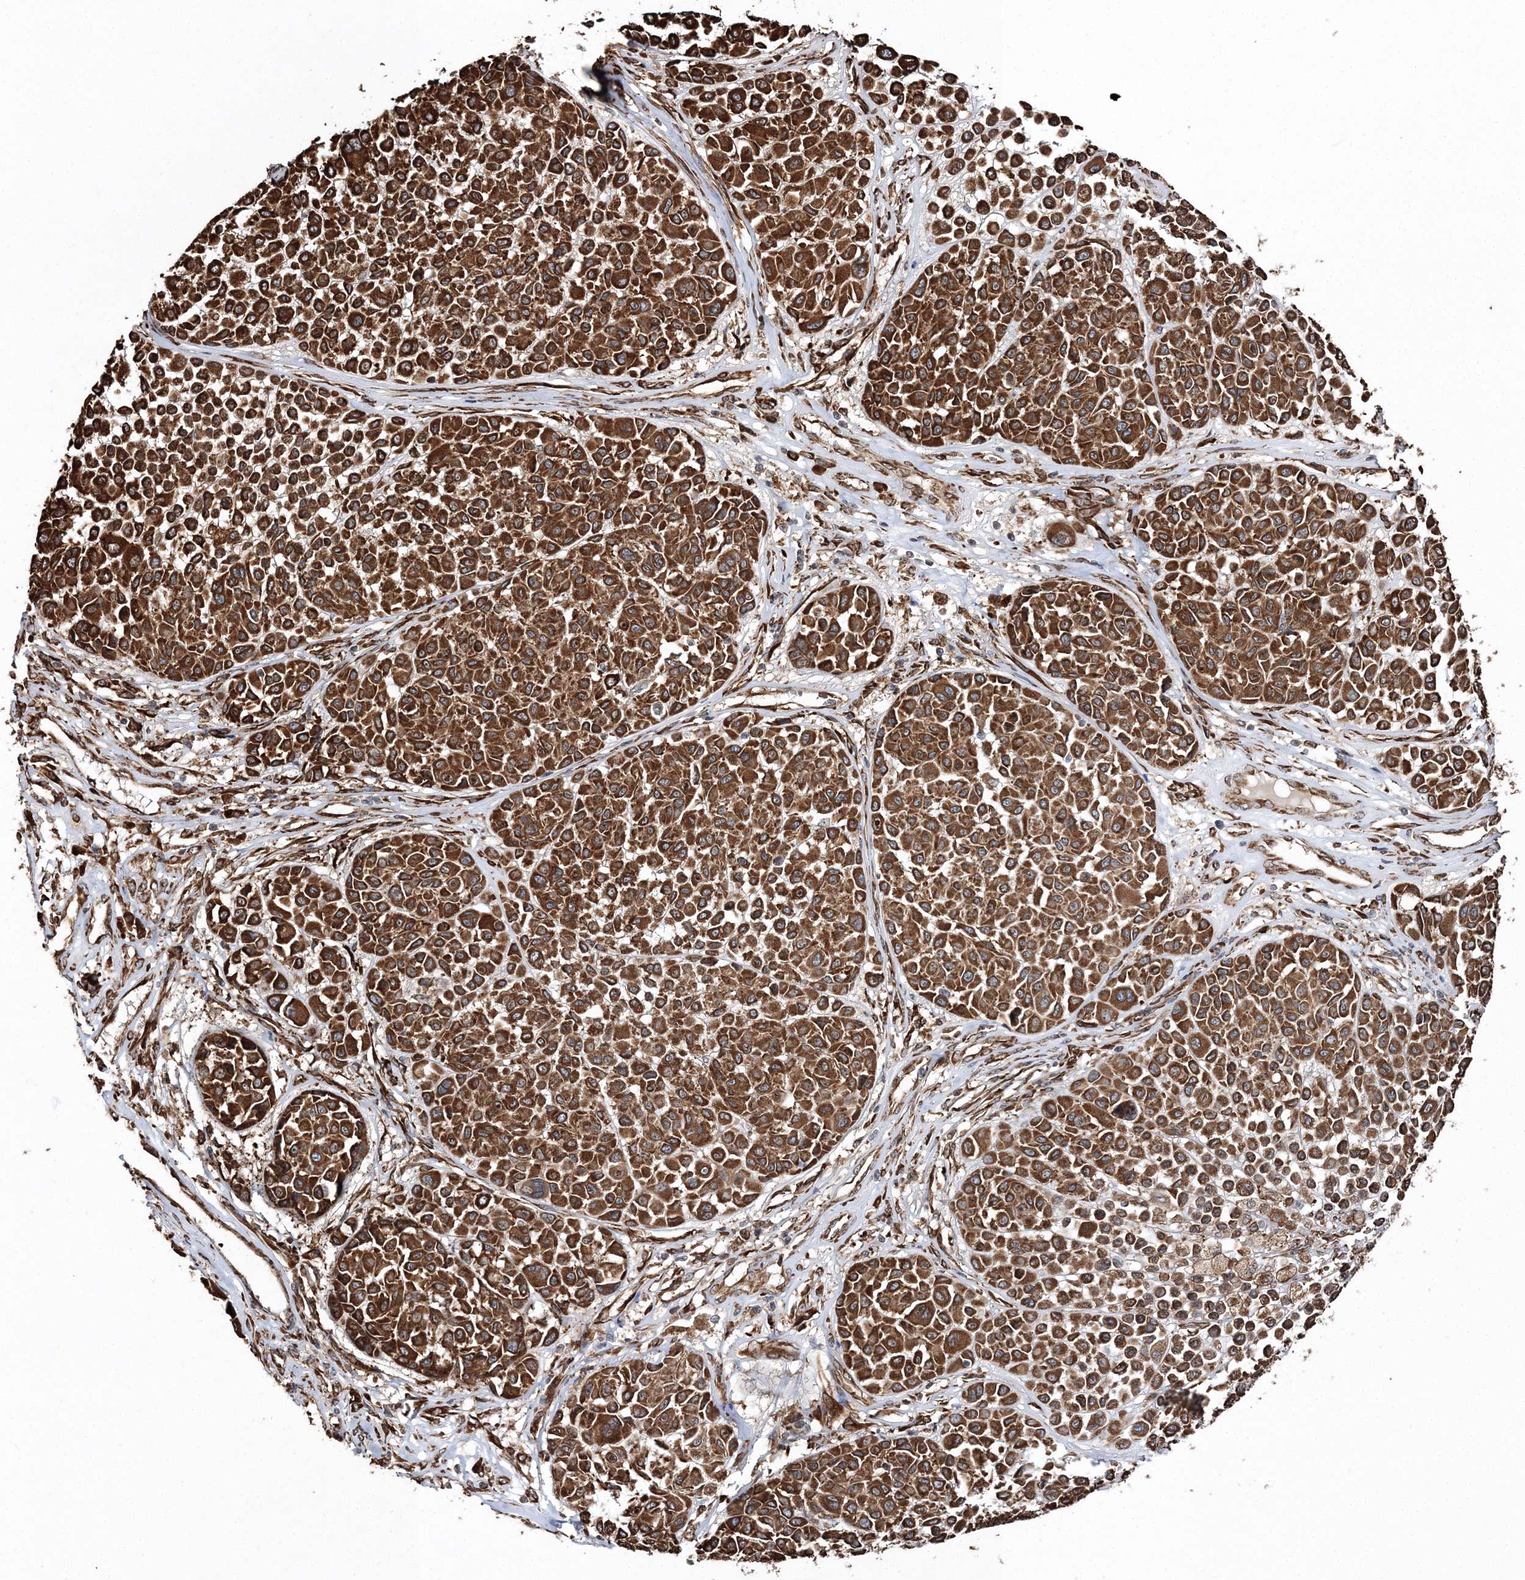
{"staining": {"intensity": "strong", "quantity": ">75%", "location": "cytoplasmic/membranous"}, "tissue": "melanoma", "cell_type": "Tumor cells", "image_type": "cancer", "snomed": [{"axis": "morphology", "description": "Malignant melanoma, Metastatic site"}, {"axis": "topography", "description": "Soft tissue"}], "caption": "The micrograph reveals a brown stain indicating the presence of a protein in the cytoplasmic/membranous of tumor cells in melanoma.", "gene": "SCRN3", "patient": {"sex": "male", "age": 41}}